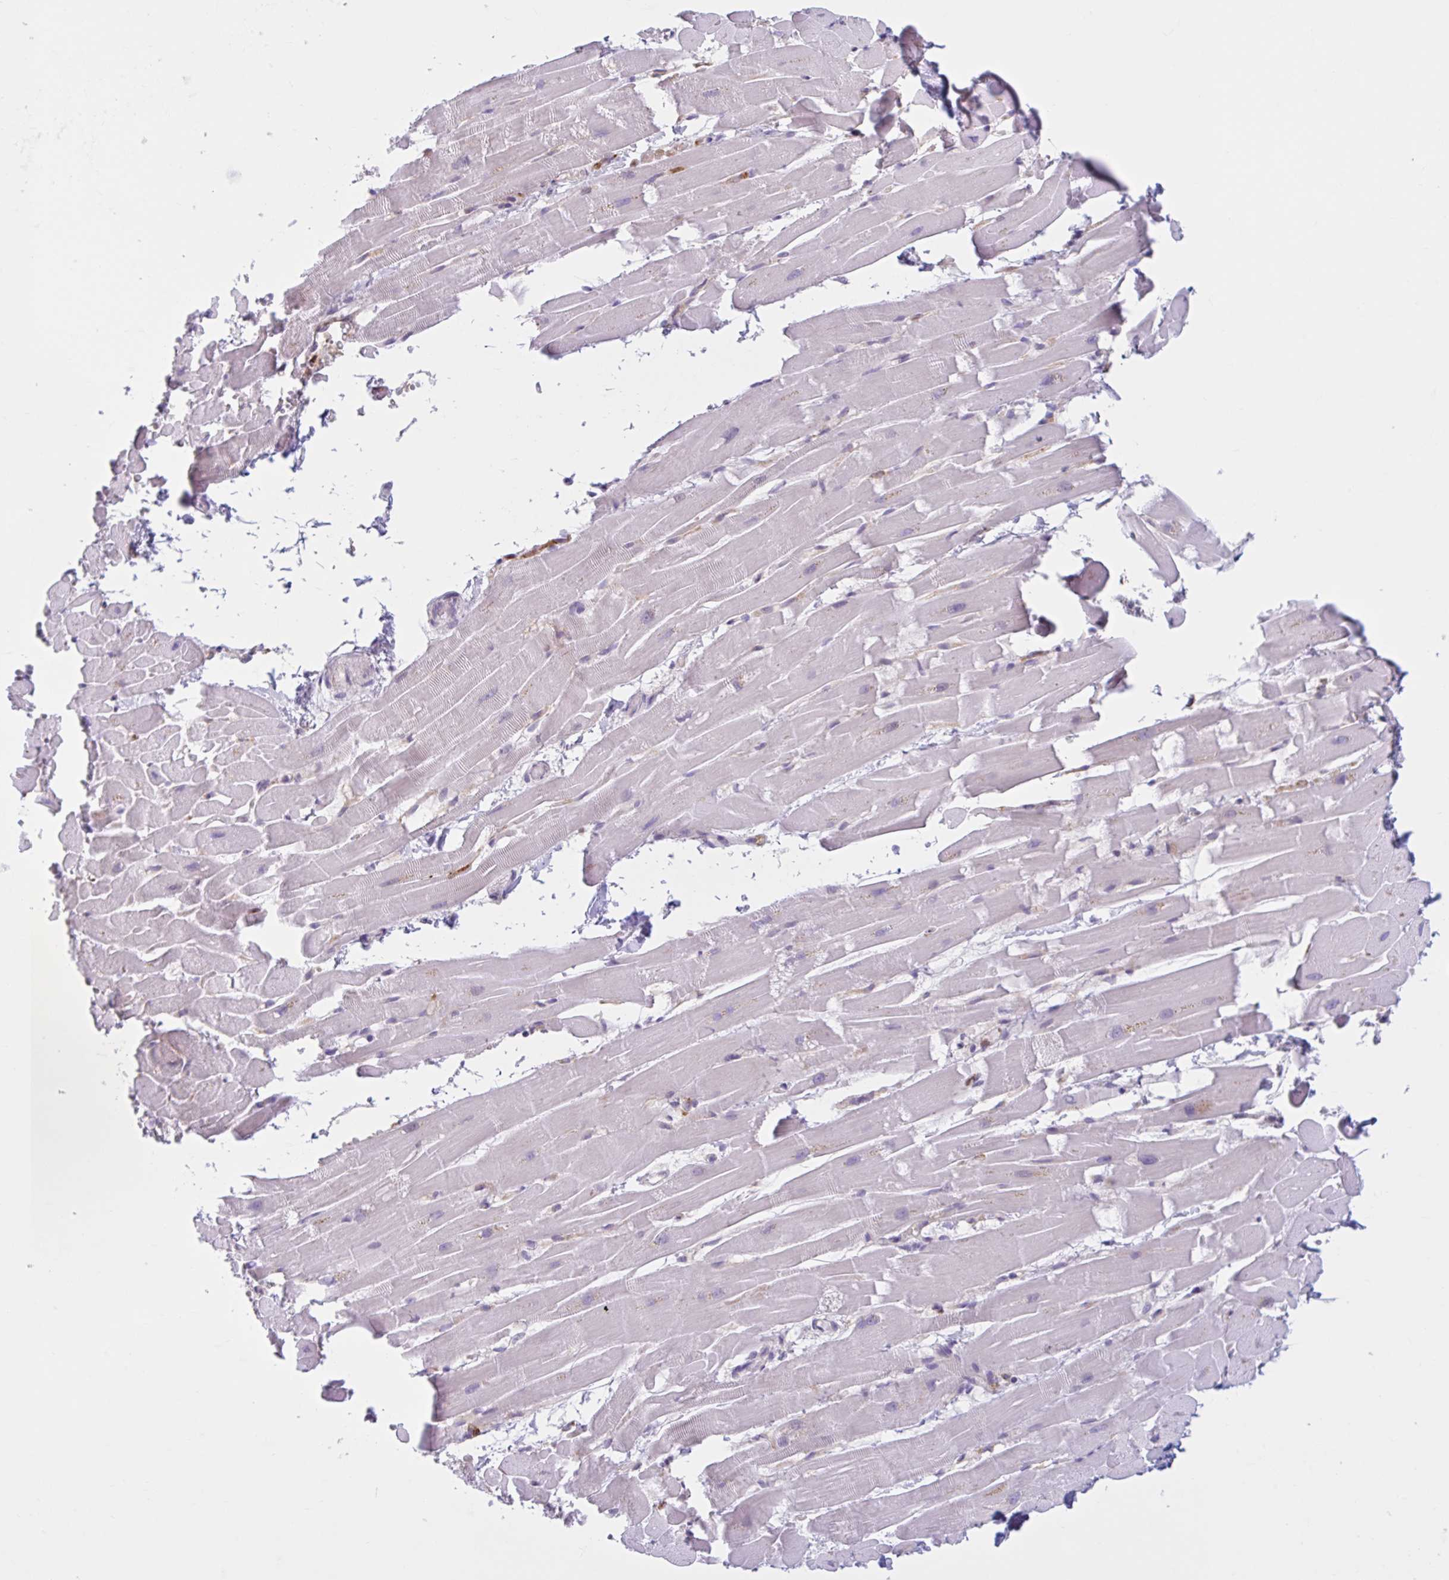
{"staining": {"intensity": "negative", "quantity": "none", "location": "none"}, "tissue": "heart muscle", "cell_type": "Cardiomyocytes", "image_type": "normal", "snomed": [{"axis": "morphology", "description": "Normal tissue, NOS"}, {"axis": "topography", "description": "Heart"}], "caption": "The photomicrograph displays no staining of cardiomyocytes in unremarkable heart muscle. (Brightfield microscopy of DAB immunohistochemistry (IHC) at high magnification).", "gene": "CEP120", "patient": {"sex": "male", "age": 37}}